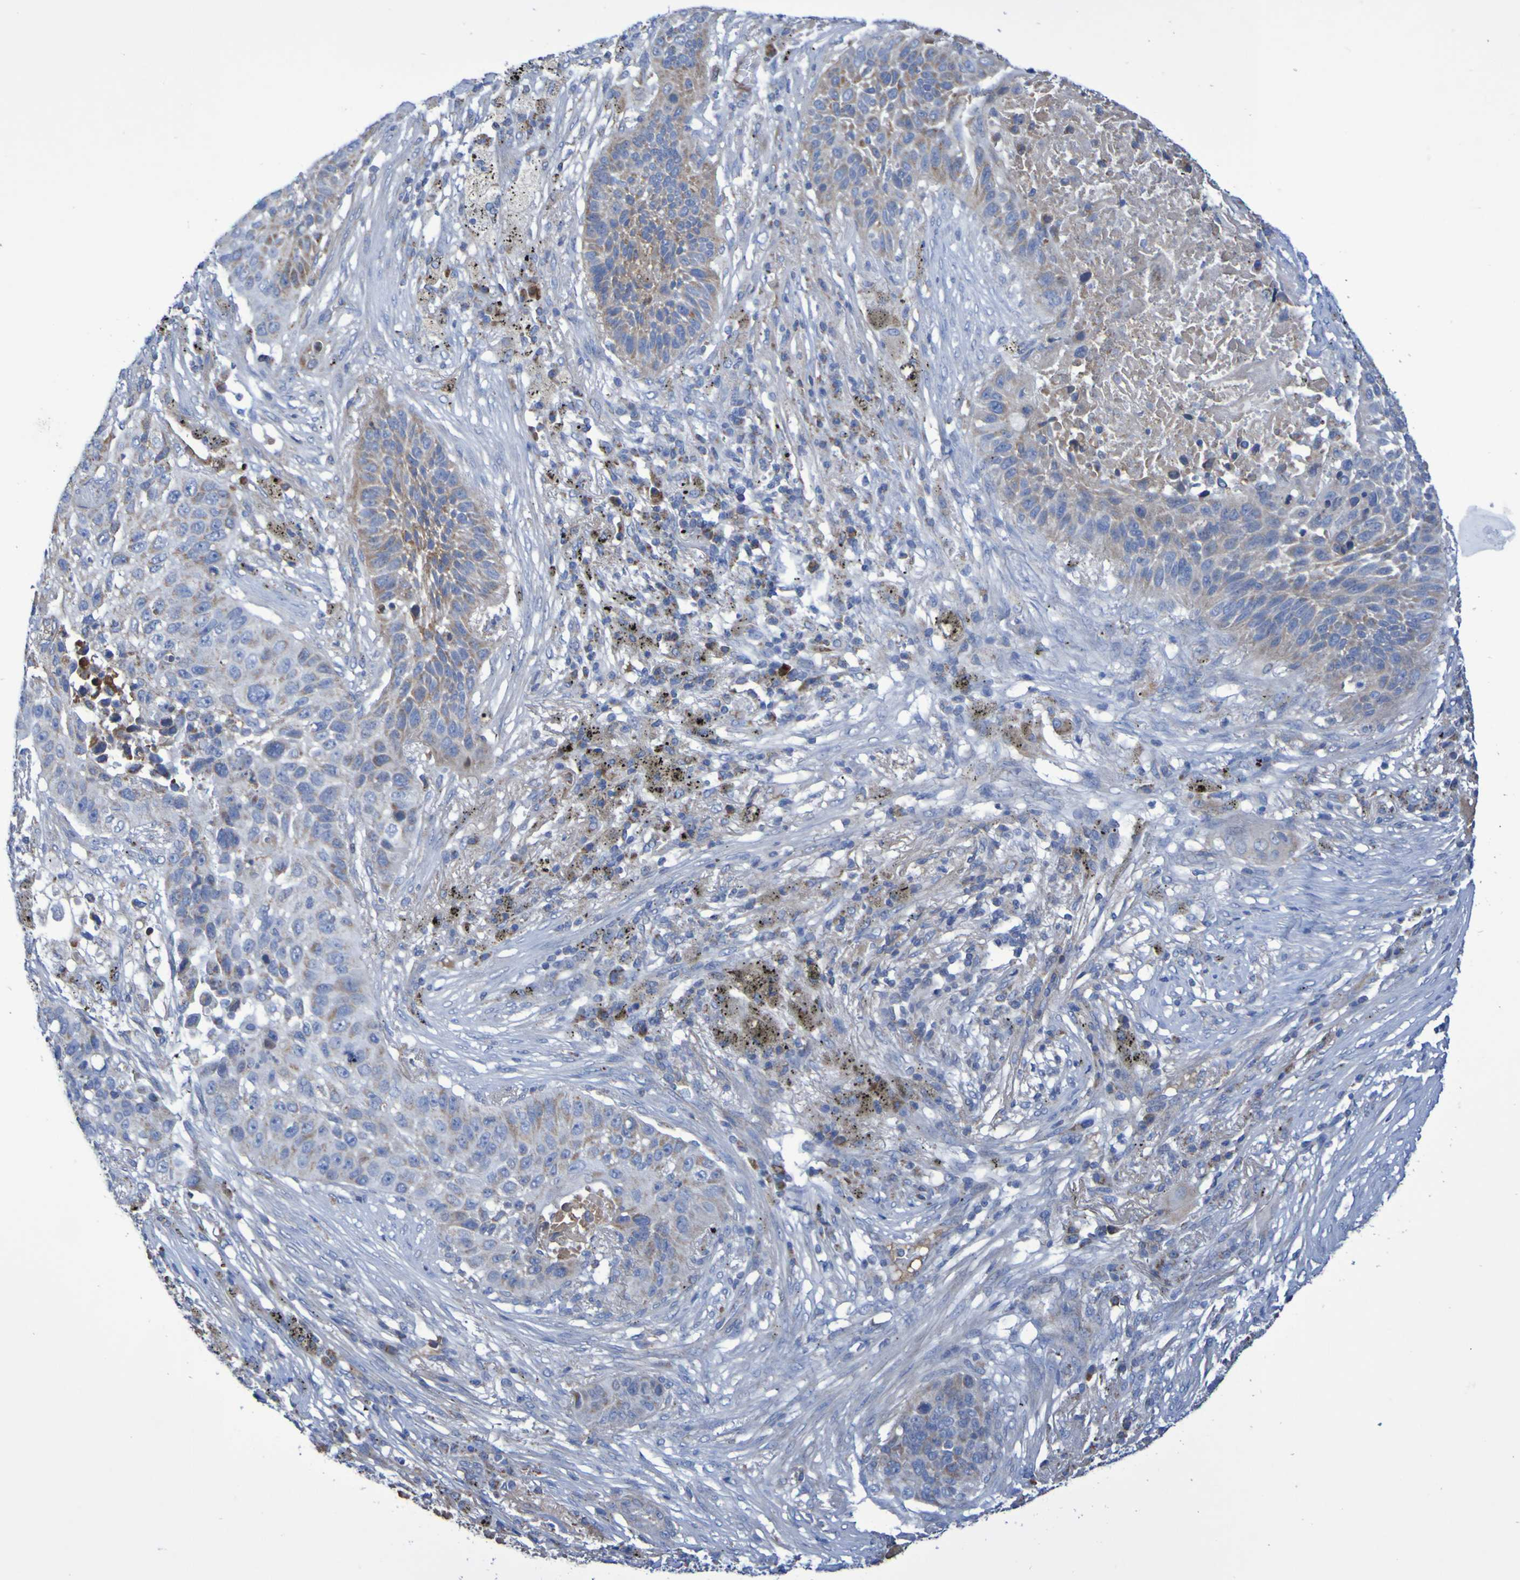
{"staining": {"intensity": "weak", "quantity": "25%-75%", "location": "cytoplasmic/membranous"}, "tissue": "lung cancer", "cell_type": "Tumor cells", "image_type": "cancer", "snomed": [{"axis": "morphology", "description": "Squamous cell carcinoma, NOS"}, {"axis": "topography", "description": "Lung"}], "caption": "IHC micrograph of neoplastic tissue: squamous cell carcinoma (lung) stained using immunohistochemistry reveals low levels of weak protein expression localized specifically in the cytoplasmic/membranous of tumor cells, appearing as a cytoplasmic/membranous brown color.", "gene": "CNTN2", "patient": {"sex": "male", "age": 57}}